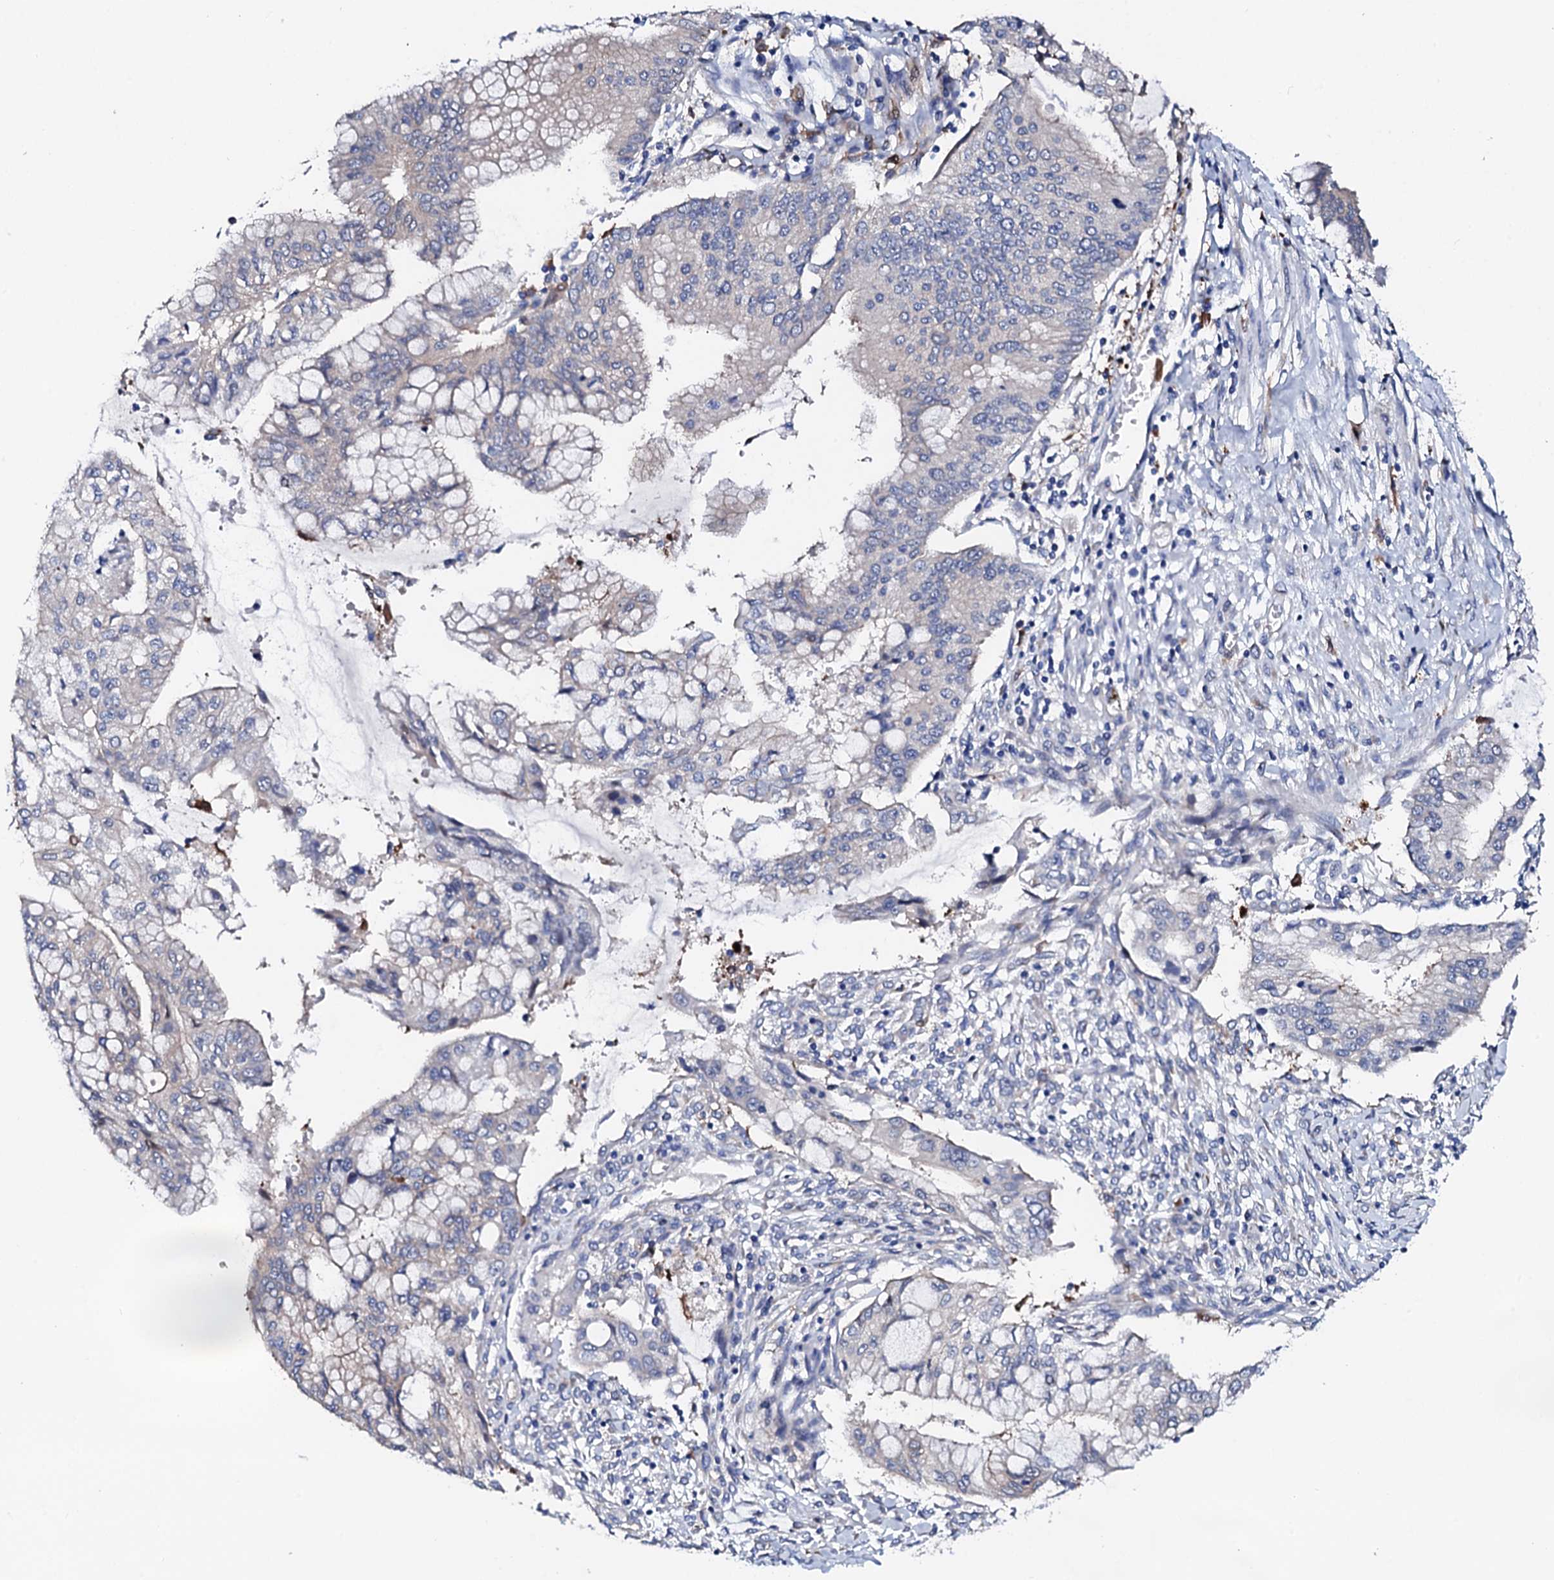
{"staining": {"intensity": "negative", "quantity": "none", "location": "none"}, "tissue": "pancreatic cancer", "cell_type": "Tumor cells", "image_type": "cancer", "snomed": [{"axis": "morphology", "description": "Adenocarcinoma, NOS"}, {"axis": "topography", "description": "Pancreas"}], "caption": "Protein analysis of pancreatic cancer demonstrates no significant positivity in tumor cells.", "gene": "TRDN", "patient": {"sex": "male", "age": 46}}